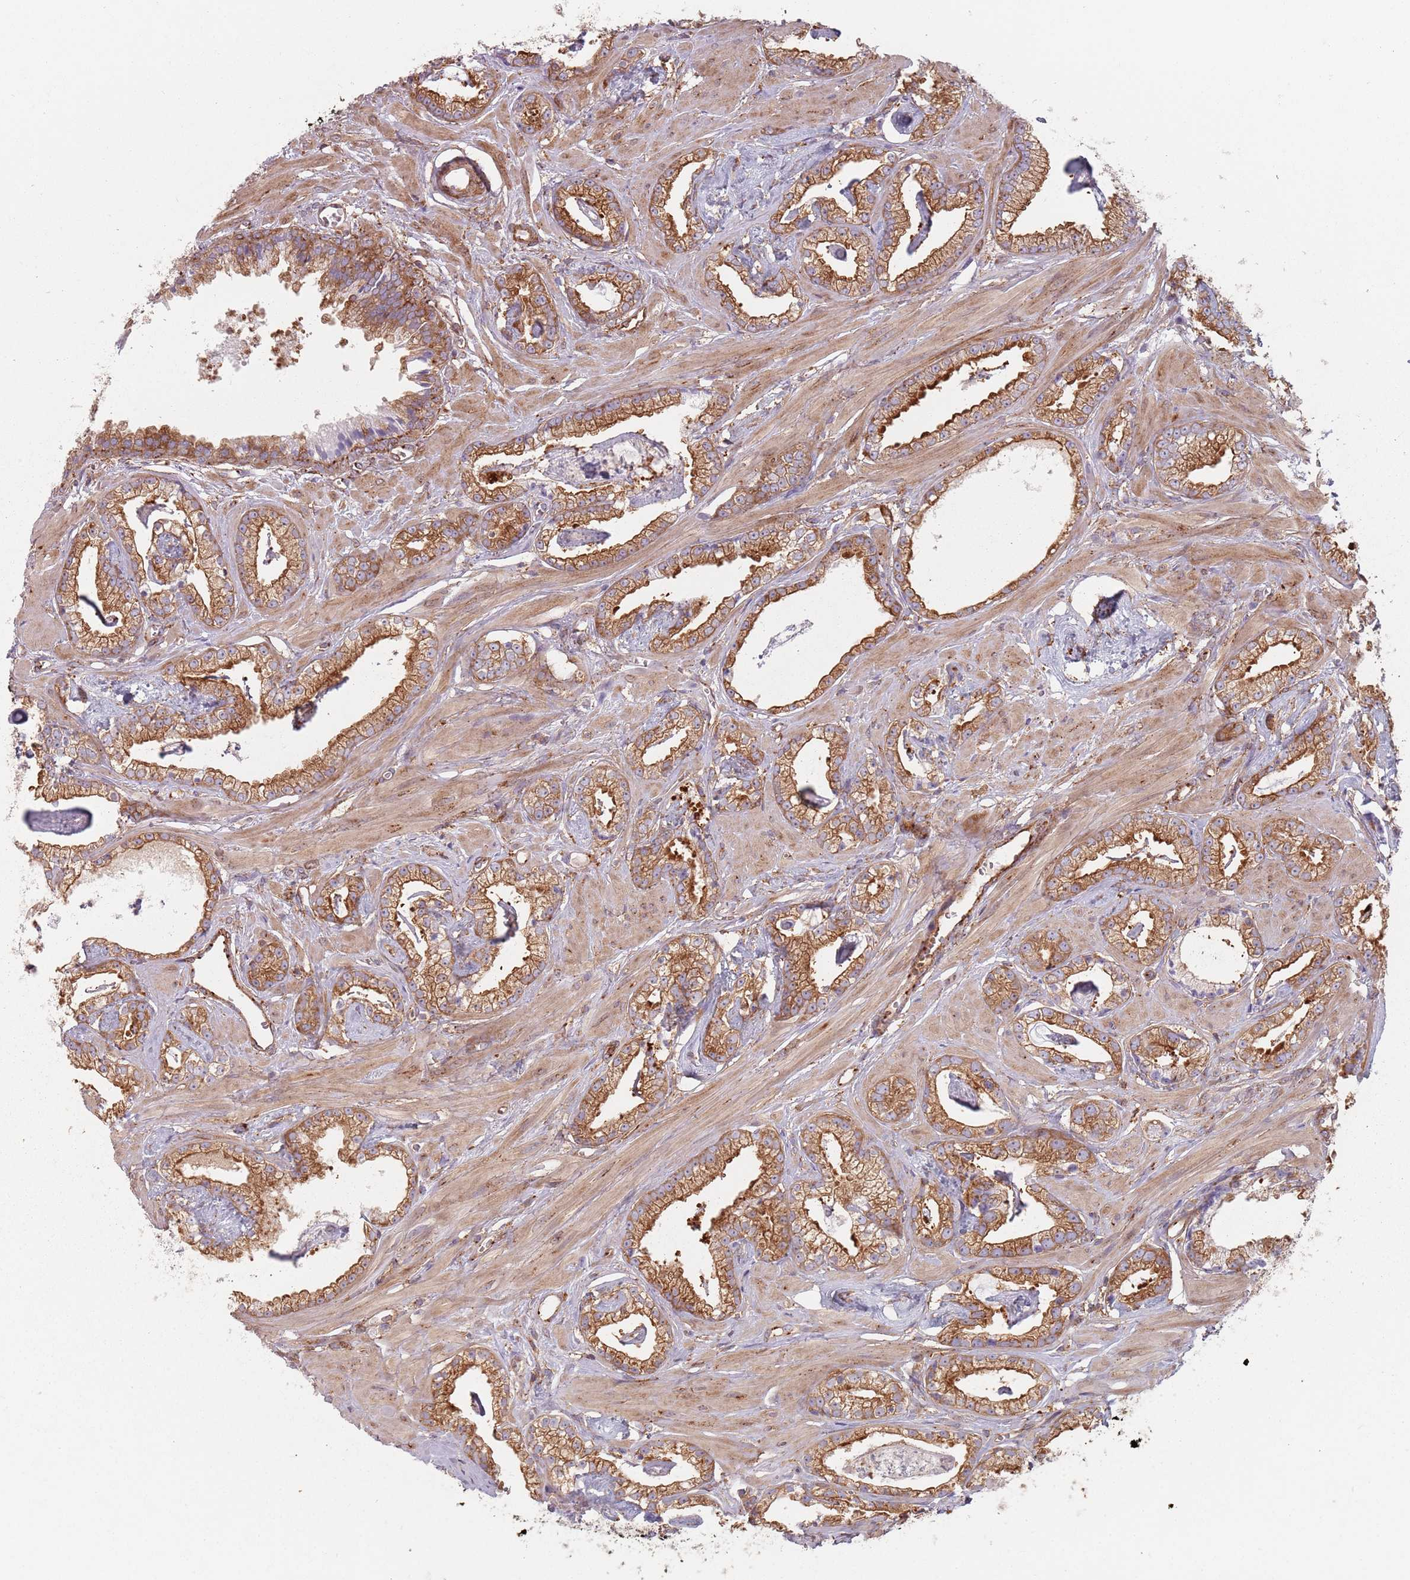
{"staining": {"intensity": "strong", "quantity": ">75%", "location": "cytoplasmic/membranous"}, "tissue": "prostate cancer", "cell_type": "Tumor cells", "image_type": "cancer", "snomed": [{"axis": "morphology", "description": "Adenocarcinoma, Low grade"}, {"axis": "topography", "description": "Prostate"}], "caption": "A brown stain labels strong cytoplasmic/membranous positivity of a protein in prostate adenocarcinoma (low-grade) tumor cells.", "gene": "TPD52L2", "patient": {"sex": "male", "age": 60}}